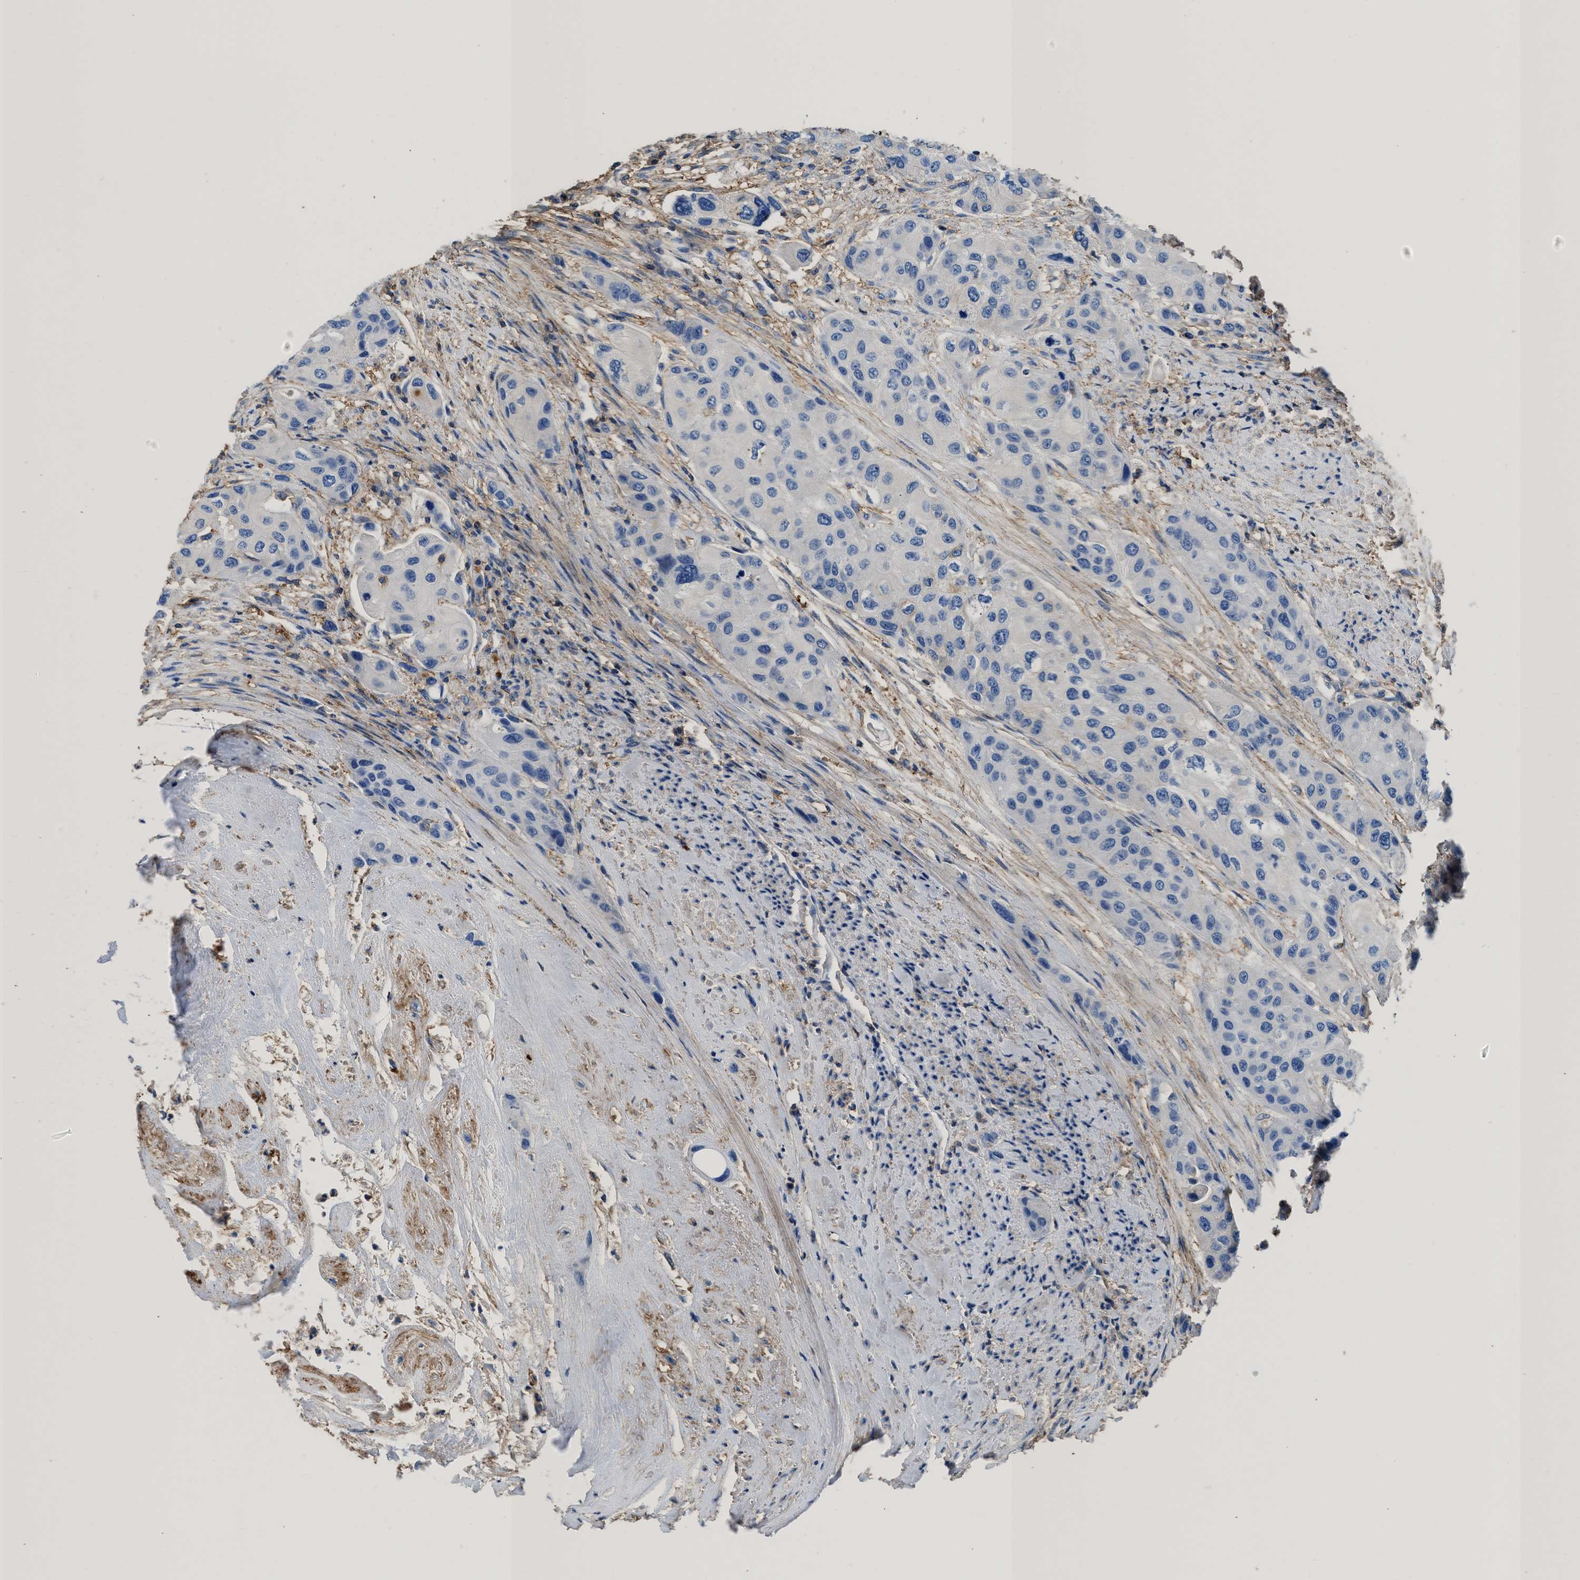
{"staining": {"intensity": "negative", "quantity": "none", "location": "none"}, "tissue": "urothelial cancer", "cell_type": "Tumor cells", "image_type": "cancer", "snomed": [{"axis": "morphology", "description": "Urothelial carcinoma, High grade"}, {"axis": "topography", "description": "Urinary bladder"}], "caption": "Immunohistochemistry (IHC) histopathology image of urothelial carcinoma (high-grade) stained for a protein (brown), which shows no staining in tumor cells. Brightfield microscopy of IHC stained with DAB (brown) and hematoxylin (blue), captured at high magnification.", "gene": "KCNQ4", "patient": {"sex": "female", "age": 56}}